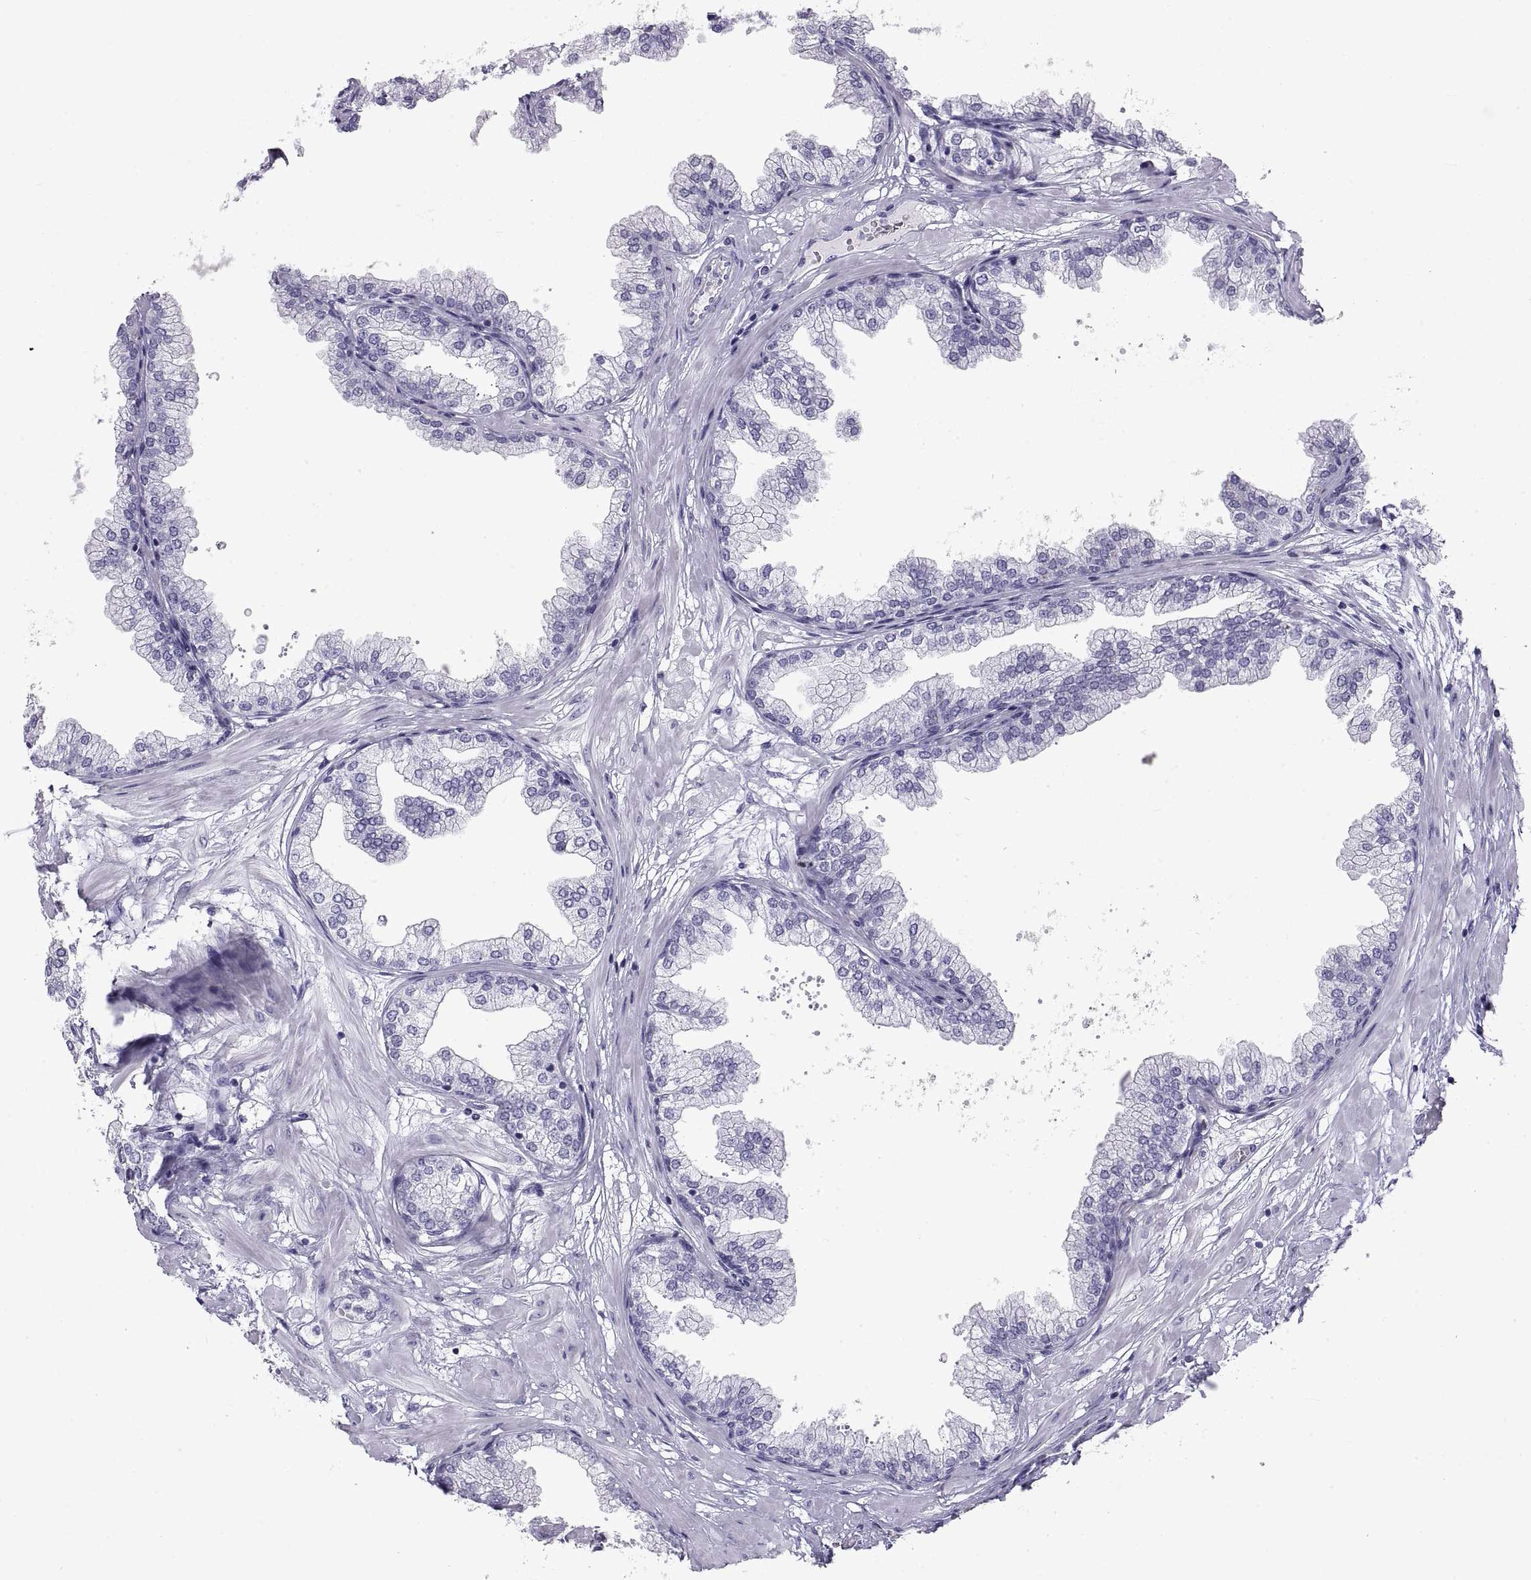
{"staining": {"intensity": "negative", "quantity": "none", "location": "none"}, "tissue": "prostate", "cell_type": "Glandular cells", "image_type": "normal", "snomed": [{"axis": "morphology", "description": "Normal tissue, NOS"}, {"axis": "topography", "description": "Prostate"}], "caption": "There is no significant staining in glandular cells of prostate. (DAB IHC visualized using brightfield microscopy, high magnification).", "gene": "RLBP1", "patient": {"sex": "male", "age": 37}}